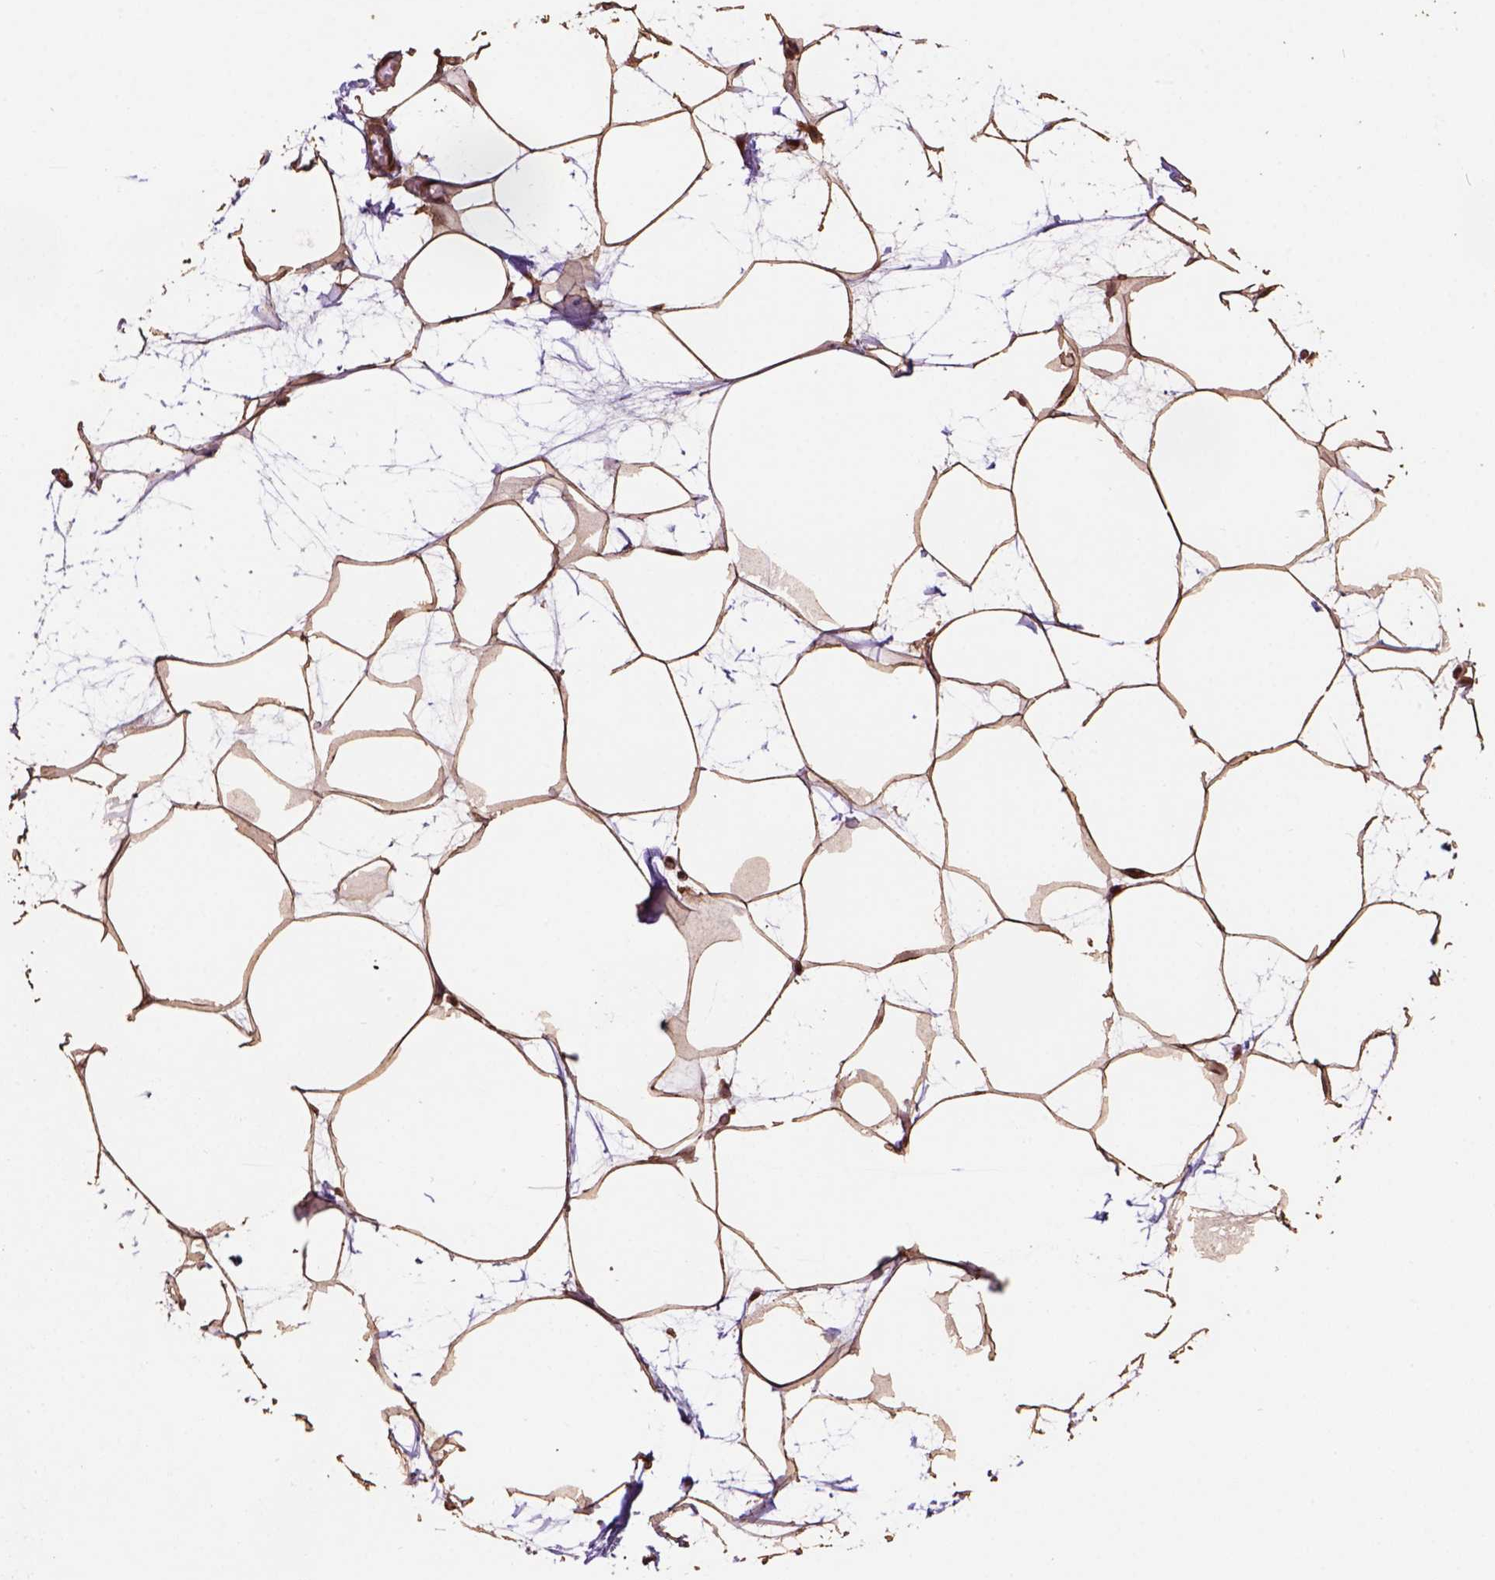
{"staining": {"intensity": "strong", "quantity": ">75%", "location": "cytoplasmic/membranous,nuclear"}, "tissue": "breast", "cell_type": "Adipocytes", "image_type": "normal", "snomed": [{"axis": "morphology", "description": "Normal tissue, NOS"}, {"axis": "topography", "description": "Breast"}], "caption": "Brown immunohistochemical staining in normal breast reveals strong cytoplasmic/membranous,nuclear expression in about >75% of adipocytes. The staining is performed using DAB (3,3'-diaminobenzidine) brown chromogen to label protein expression. The nuclei are counter-stained blue using hematoxylin.", "gene": "CSTF2T", "patient": {"sex": "female", "age": 45}}